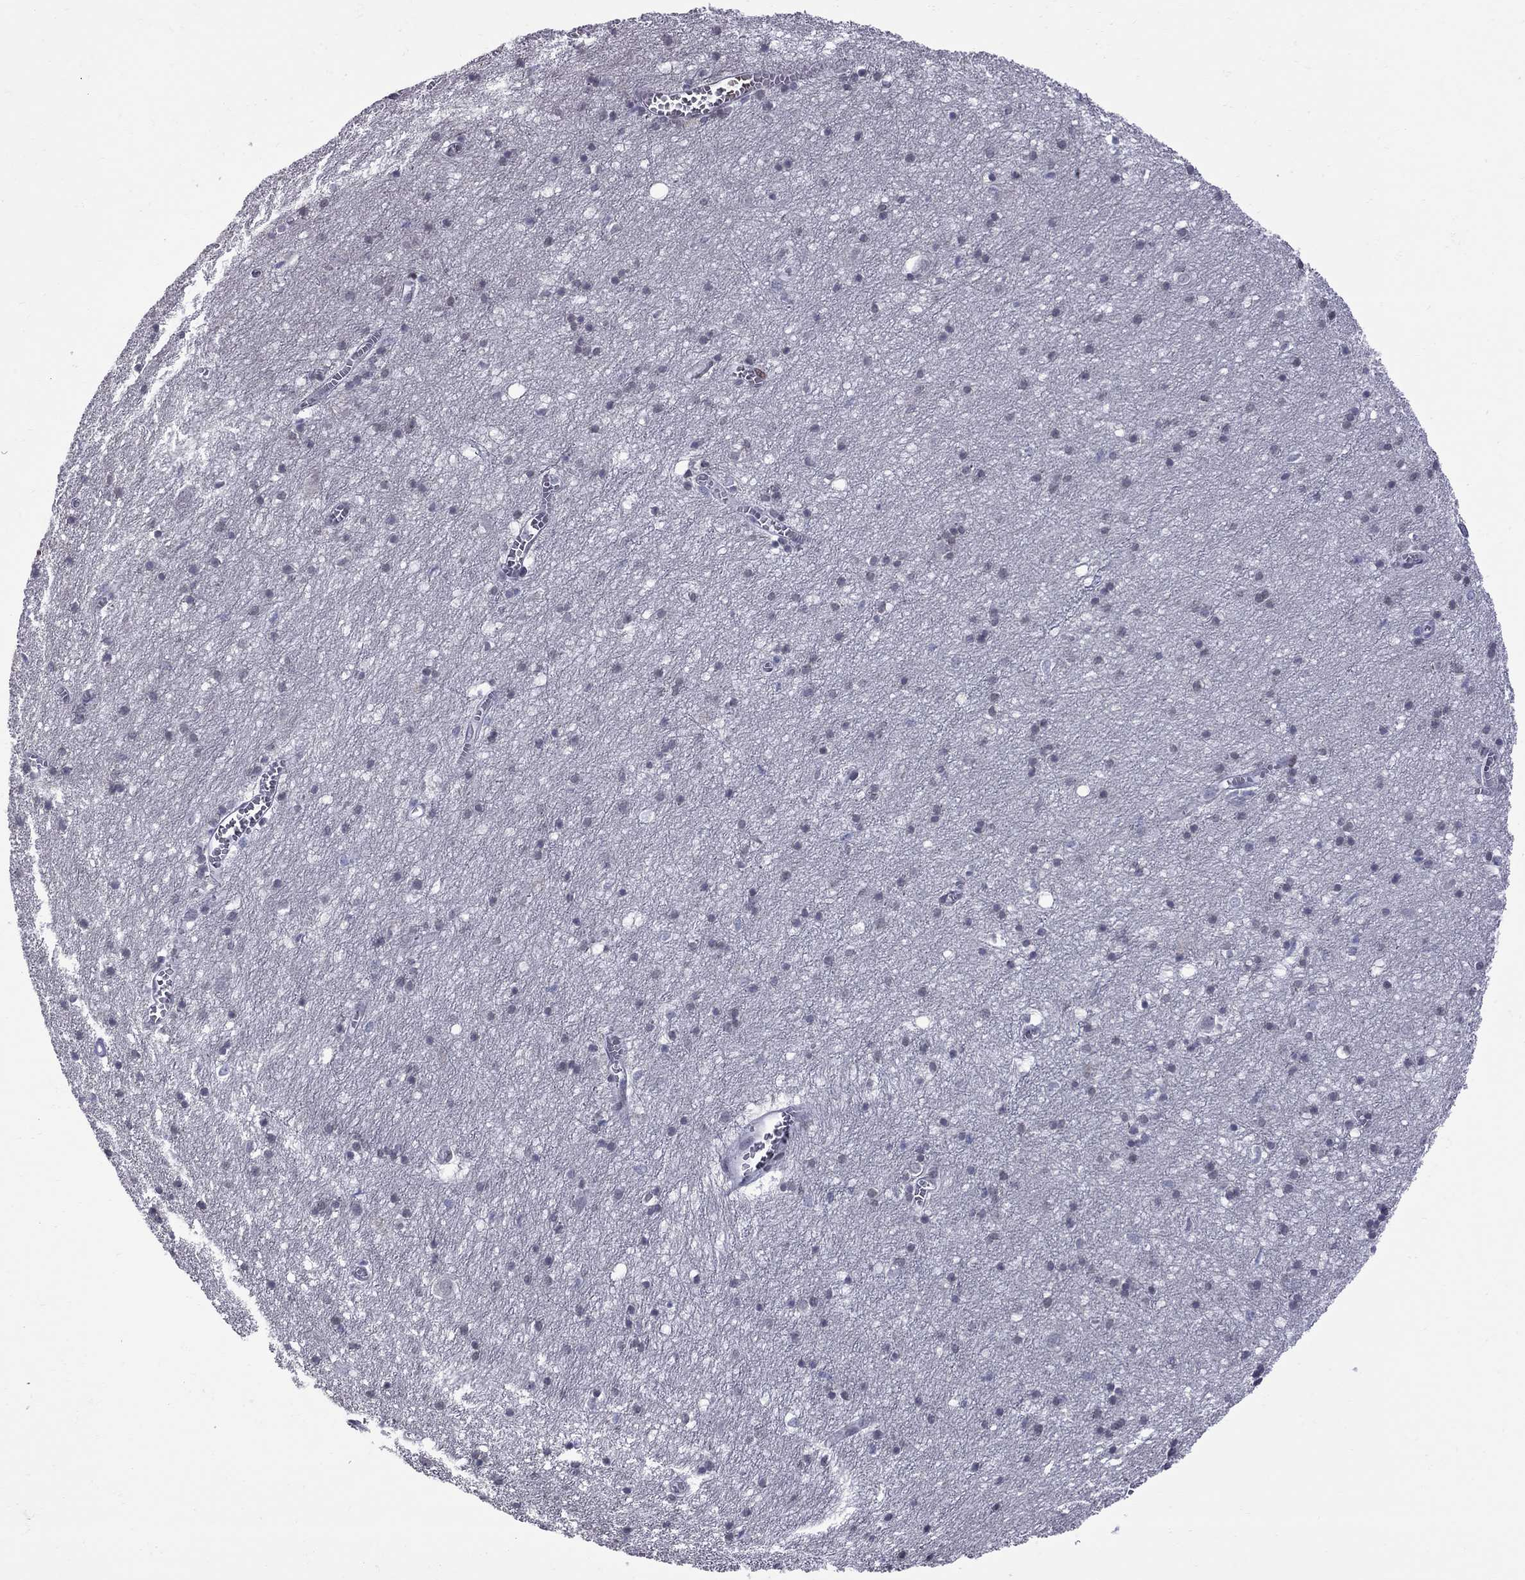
{"staining": {"intensity": "negative", "quantity": "none", "location": "none"}, "tissue": "cerebral cortex", "cell_type": "Endothelial cells", "image_type": "normal", "snomed": [{"axis": "morphology", "description": "Normal tissue, NOS"}, {"axis": "topography", "description": "Cerebral cortex"}], "caption": "Endothelial cells are negative for brown protein staining in normal cerebral cortex. Brightfield microscopy of immunohistochemistry stained with DAB (brown) and hematoxylin (blue), captured at high magnification.", "gene": "CLTCL1", "patient": {"sex": "male", "age": 70}}